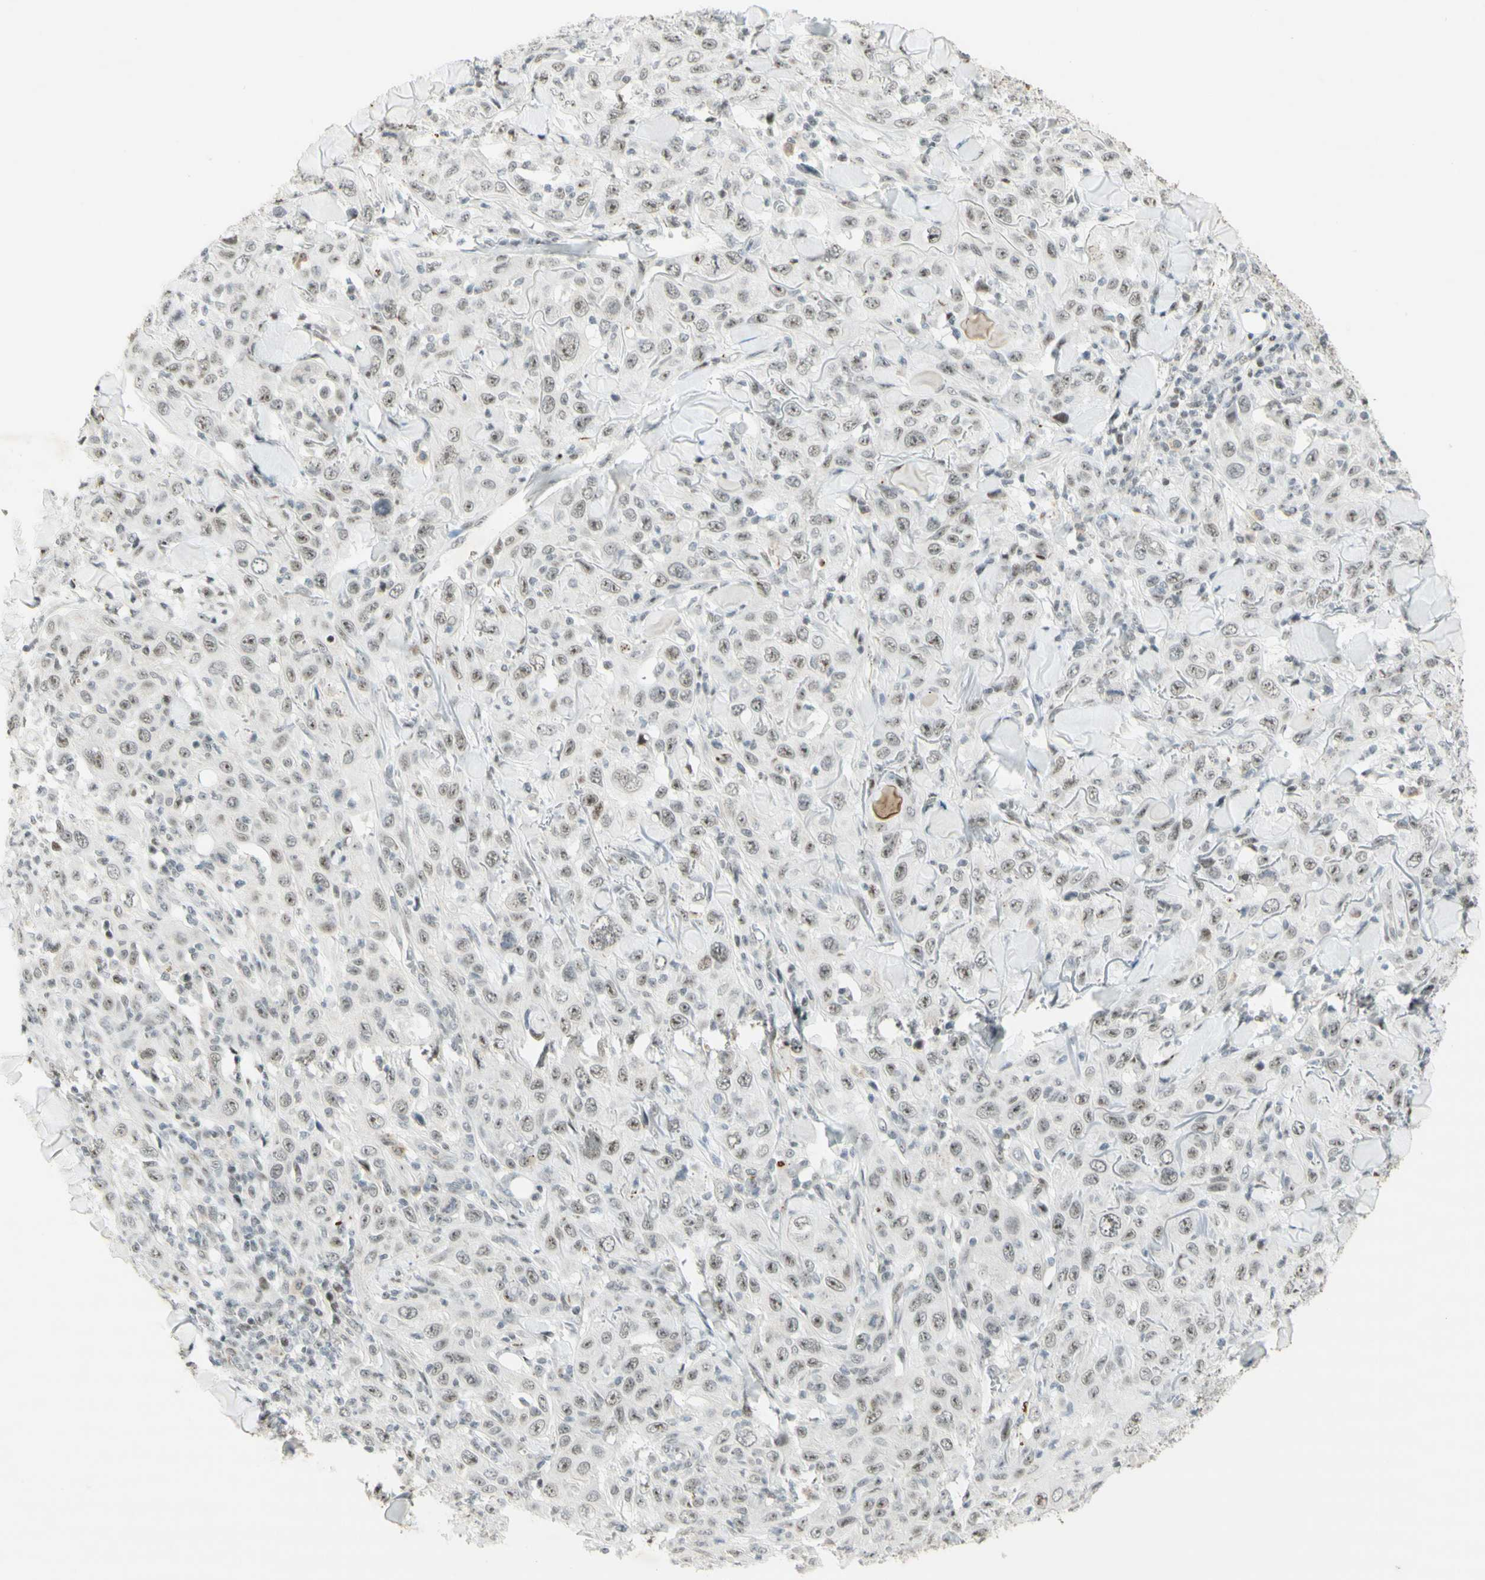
{"staining": {"intensity": "moderate", "quantity": ">75%", "location": "nuclear"}, "tissue": "skin cancer", "cell_type": "Tumor cells", "image_type": "cancer", "snomed": [{"axis": "morphology", "description": "Squamous cell carcinoma, NOS"}, {"axis": "topography", "description": "Skin"}], "caption": "Skin squamous cell carcinoma tissue shows moderate nuclear positivity in about >75% of tumor cells, visualized by immunohistochemistry.", "gene": "IRF1", "patient": {"sex": "female", "age": 88}}